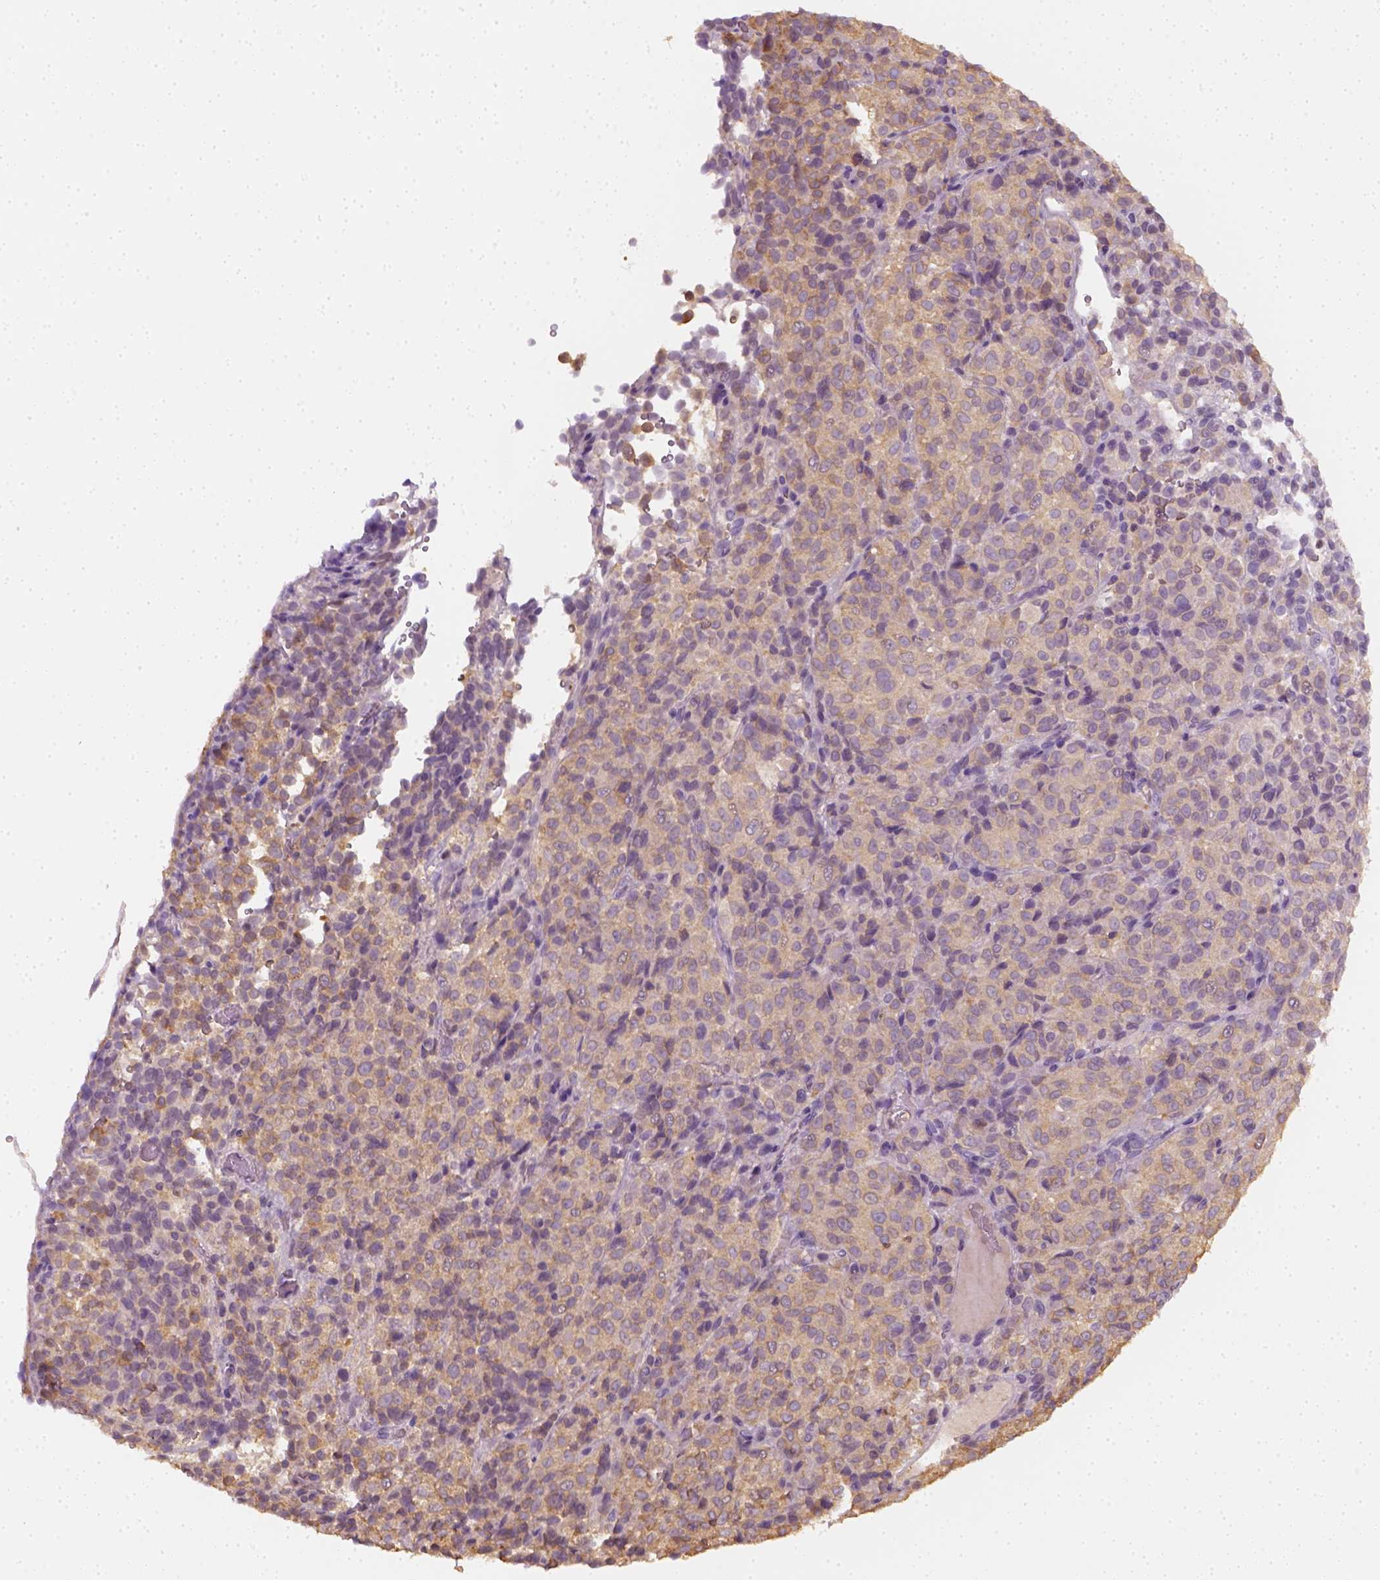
{"staining": {"intensity": "weak", "quantity": ">75%", "location": "cytoplasmic/membranous"}, "tissue": "melanoma", "cell_type": "Tumor cells", "image_type": "cancer", "snomed": [{"axis": "morphology", "description": "Malignant melanoma, Metastatic site"}, {"axis": "topography", "description": "Brain"}], "caption": "Immunohistochemical staining of human malignant melanoma (metastatic site) displays low levels of weak cytoplasmic/membranous protein staining in approximately >75% of tumor cells.", "gene": "EPHB1", "patient": {"sex": "female", "age": 56}}